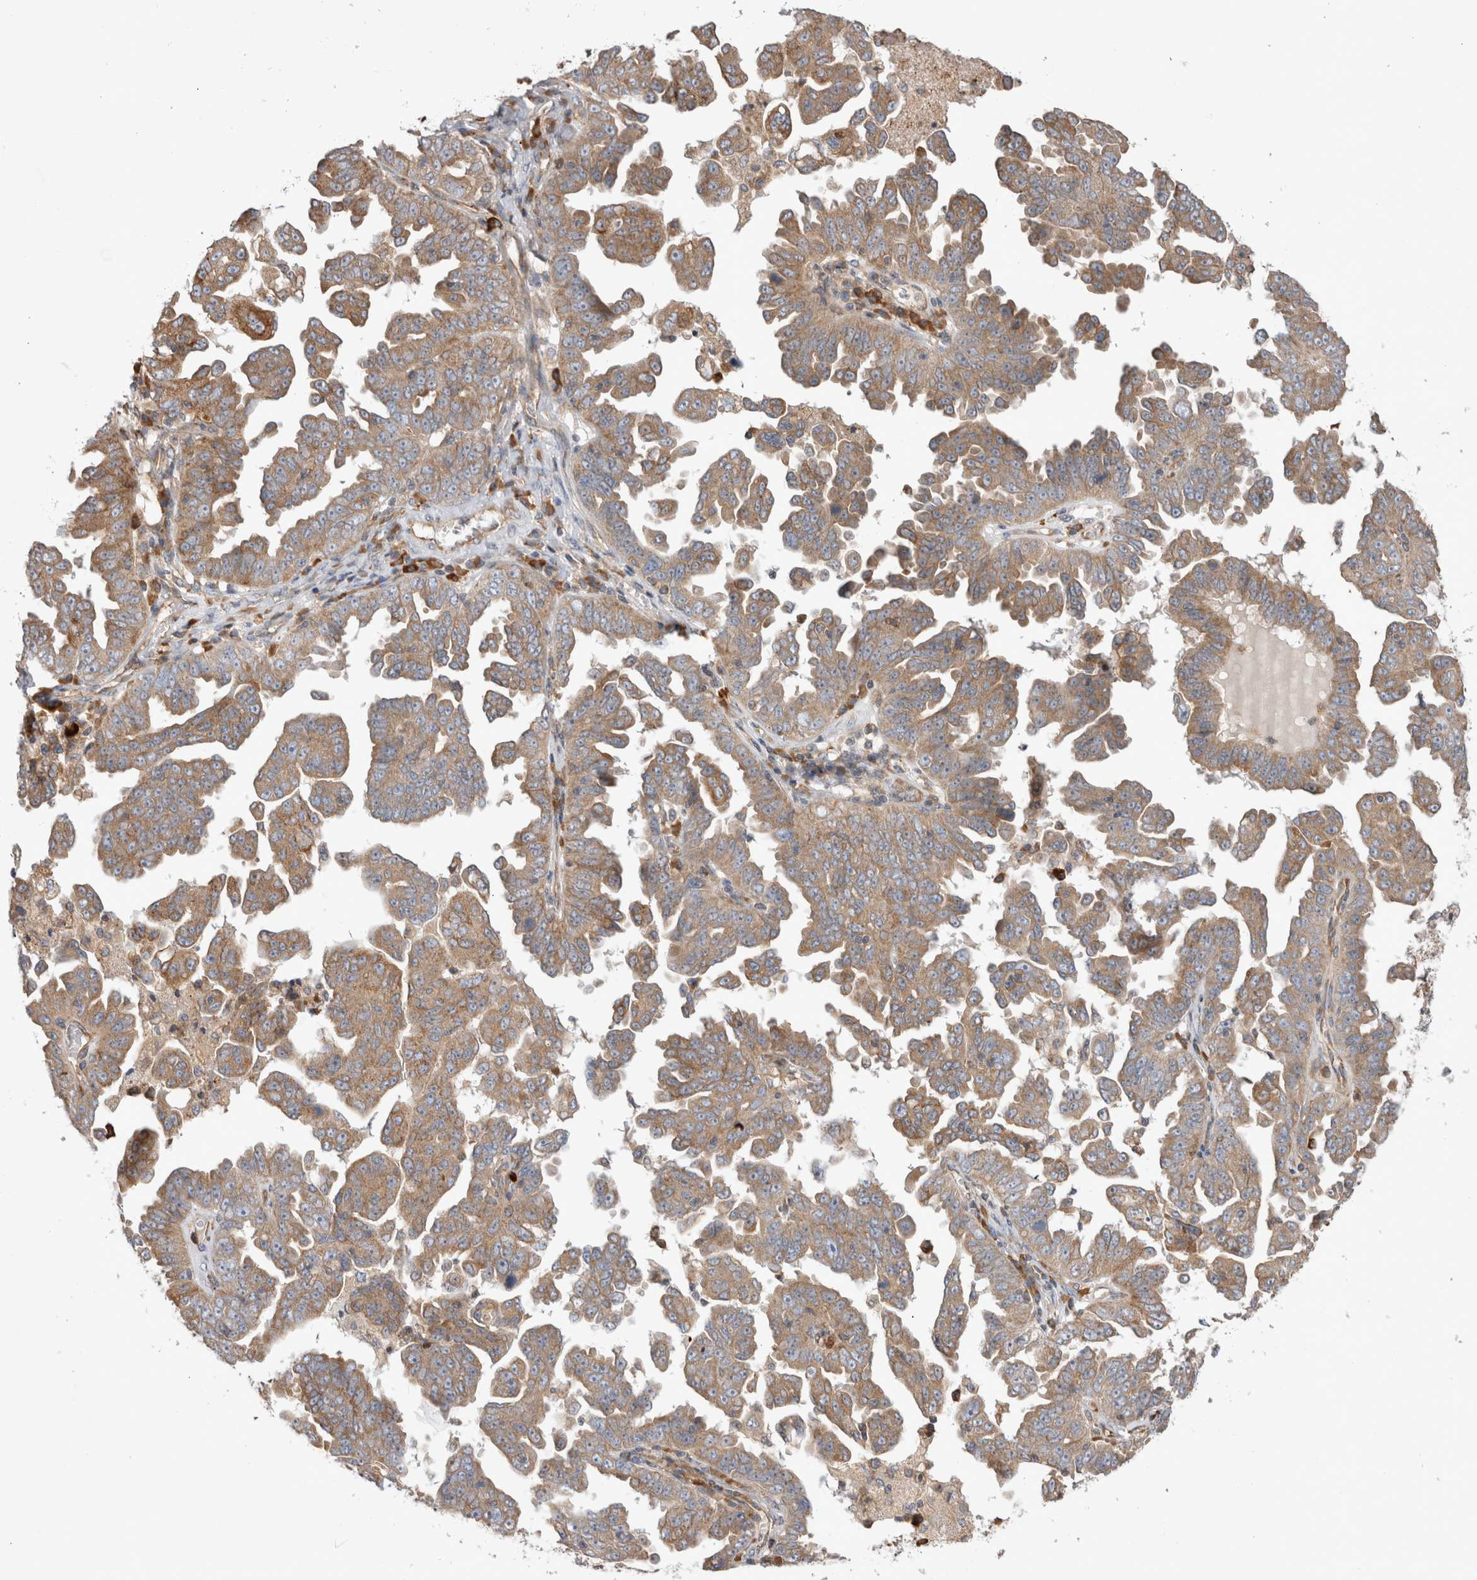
{"staining": {"intensity": "moderate", "quantity": ">75%", "location": "cytoplasmic/membranous"}, "tissue": "ovarian cancer", "cell_type": "Tumor cells", "image_type": "cancer", "snomed": [{"axis": "morphology", "description": "Carcinoma, endometroid"}, {"axis": "topography", "description": "Ovary"}], "caption": "Tumor cells display medium levels of moderate cytoplasmic/membranous positivity in approximately >75% of cells in human ovarian cancer (endometroid carcinoma).", "gene": "PDCD10", "patient": {"sex": "female", "age": 62}}